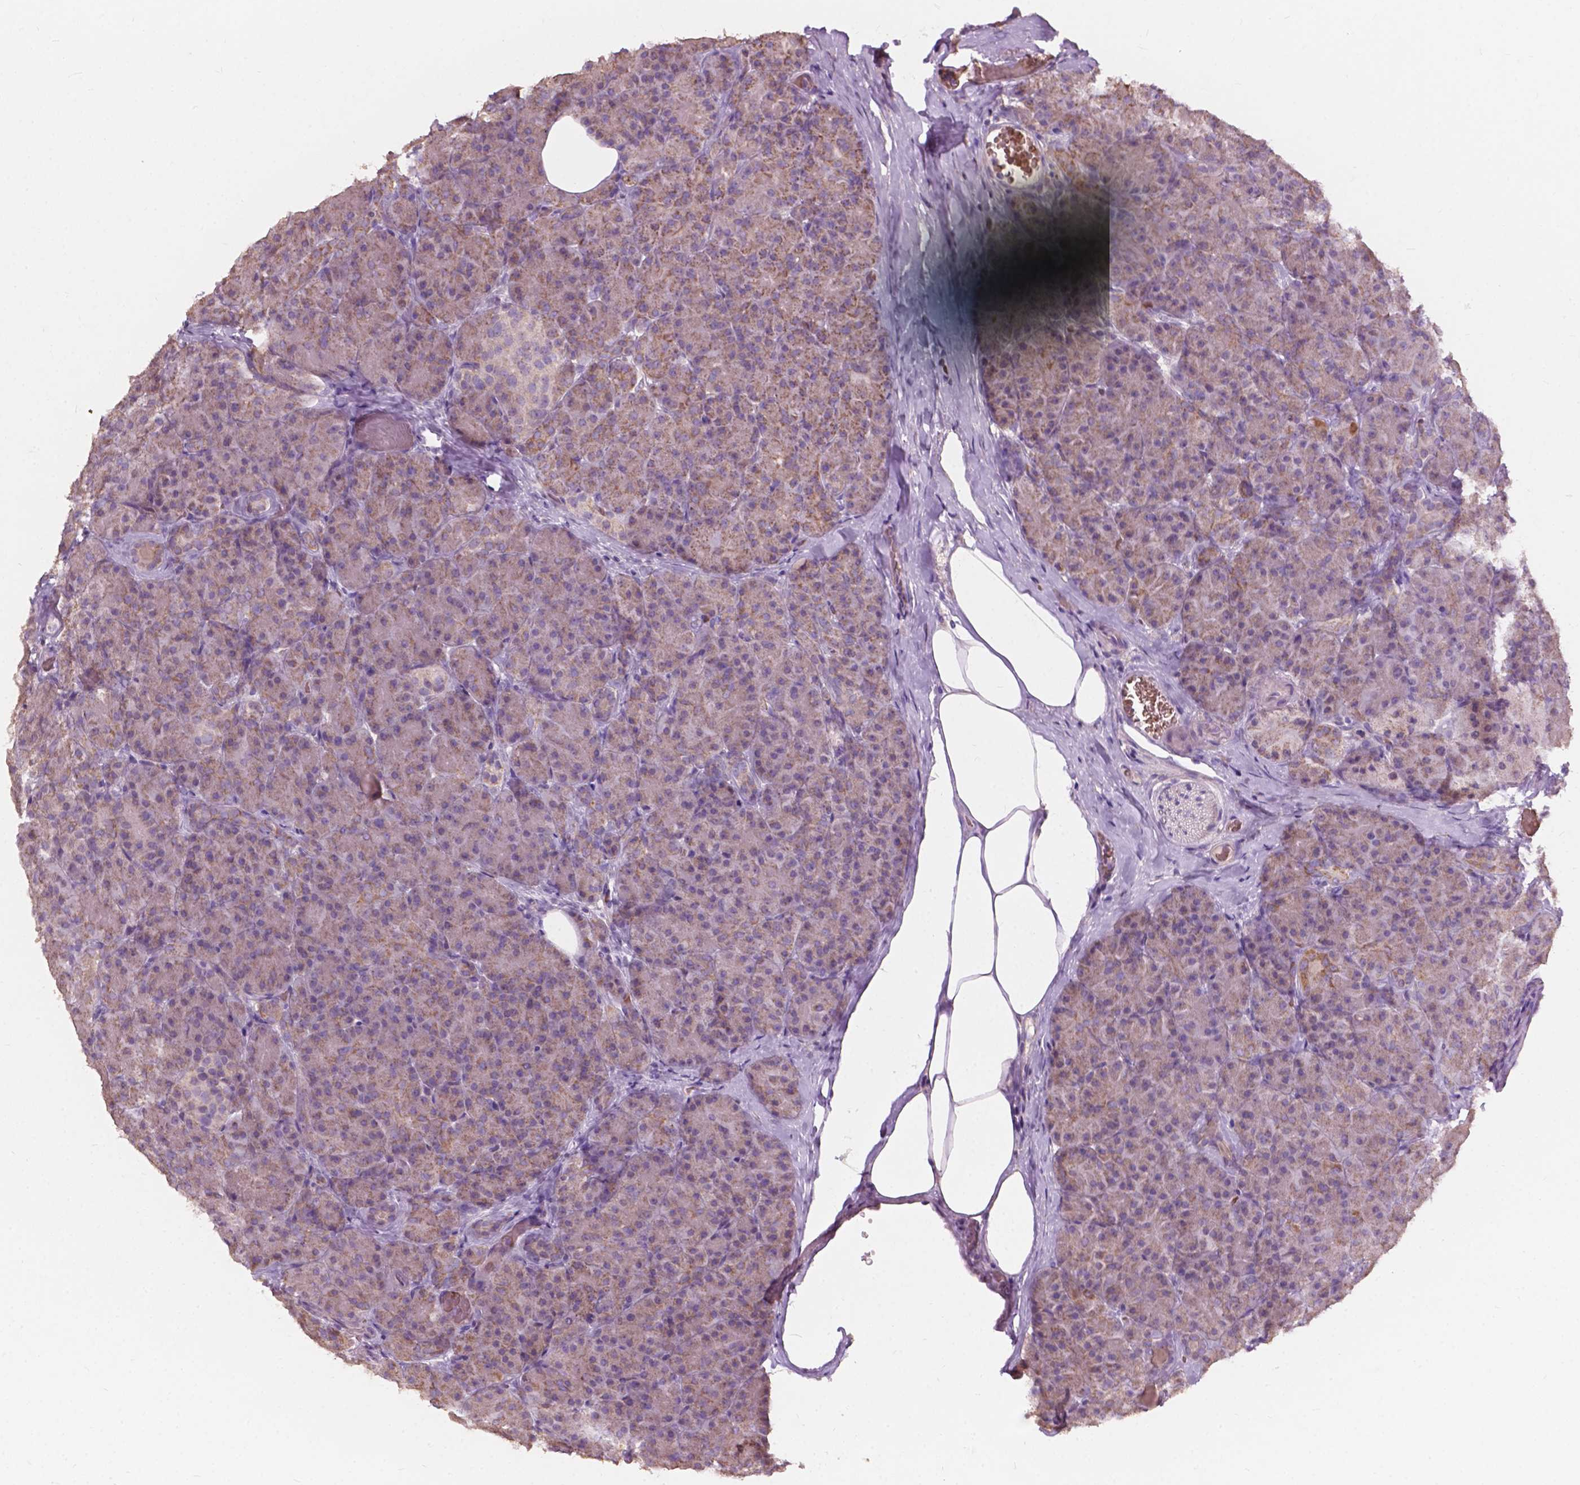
{"staining": {"intensity": "weak", "quantity": "25%-75%", "location": "cytoplasmic/membranous"}, "tissue": "pancreas", "cell_type": "Exocrine glandular cells", "image_type": "normal", "snomed": [{"axis": "morphology", "description": "Normal tissue, NOS"}, {"axis": "topography", "description": "Pancreas"}], "caption": "High-power microscopy captured an immunohistochemistry (IHC) histopathology image of normal pancreas, revealing weak cytoplasmic/membranous staining in about 25%-75% of exocrine glandular cells. The staining is performed using DAB brown chromogen to label protein expression. The nuclei are counter-stained blue using hematoxylin.", "gene": "NDUFS1", "patient": {"sex": "male", "age": 57}}